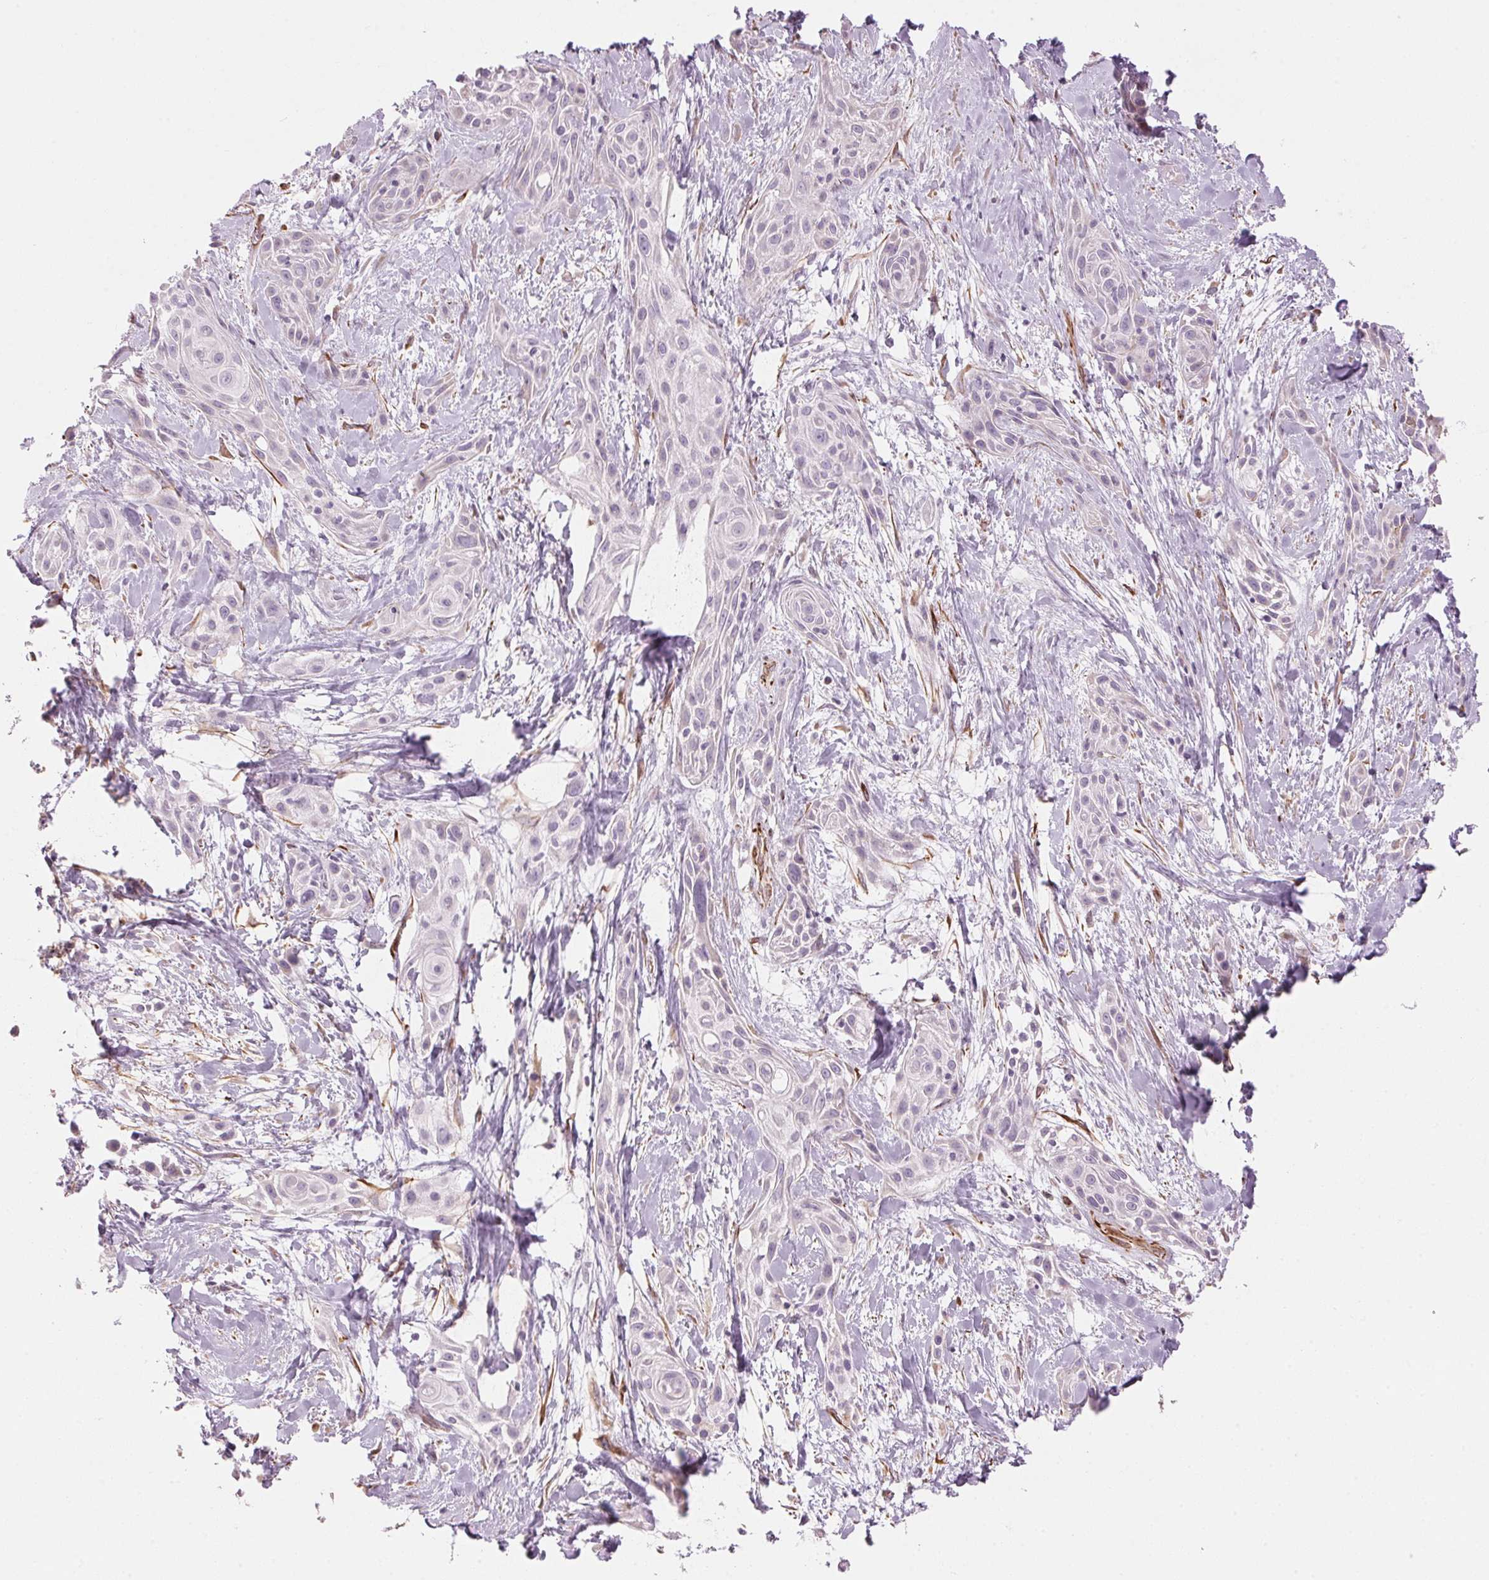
{"staining": {"intensity": "negative", "quantity": "none", "location": "none"}, "tissue": "skin cancer", "cell_type": "Tumor cells", "image_type": "cancer", "snomed": [{"axis": "morphology", "description": "Squamous cell carcinoma, NOS"}, {"axis": "topography", "description": "Skin"}, {"axis": "topography", "description": "Anal"}], "caption": "An immunohistochemistry histopathology image of squamous cell carcinoma (skin) is shown. There is no staining in tumor cells of squamous cell carcinoma (skin). (DAB (3,3'-diaminobenzidine) immunohistochemistry (IHC), high magnification).", "gene": "CLPS", "patient": {"sex": "male", "age": 64}}